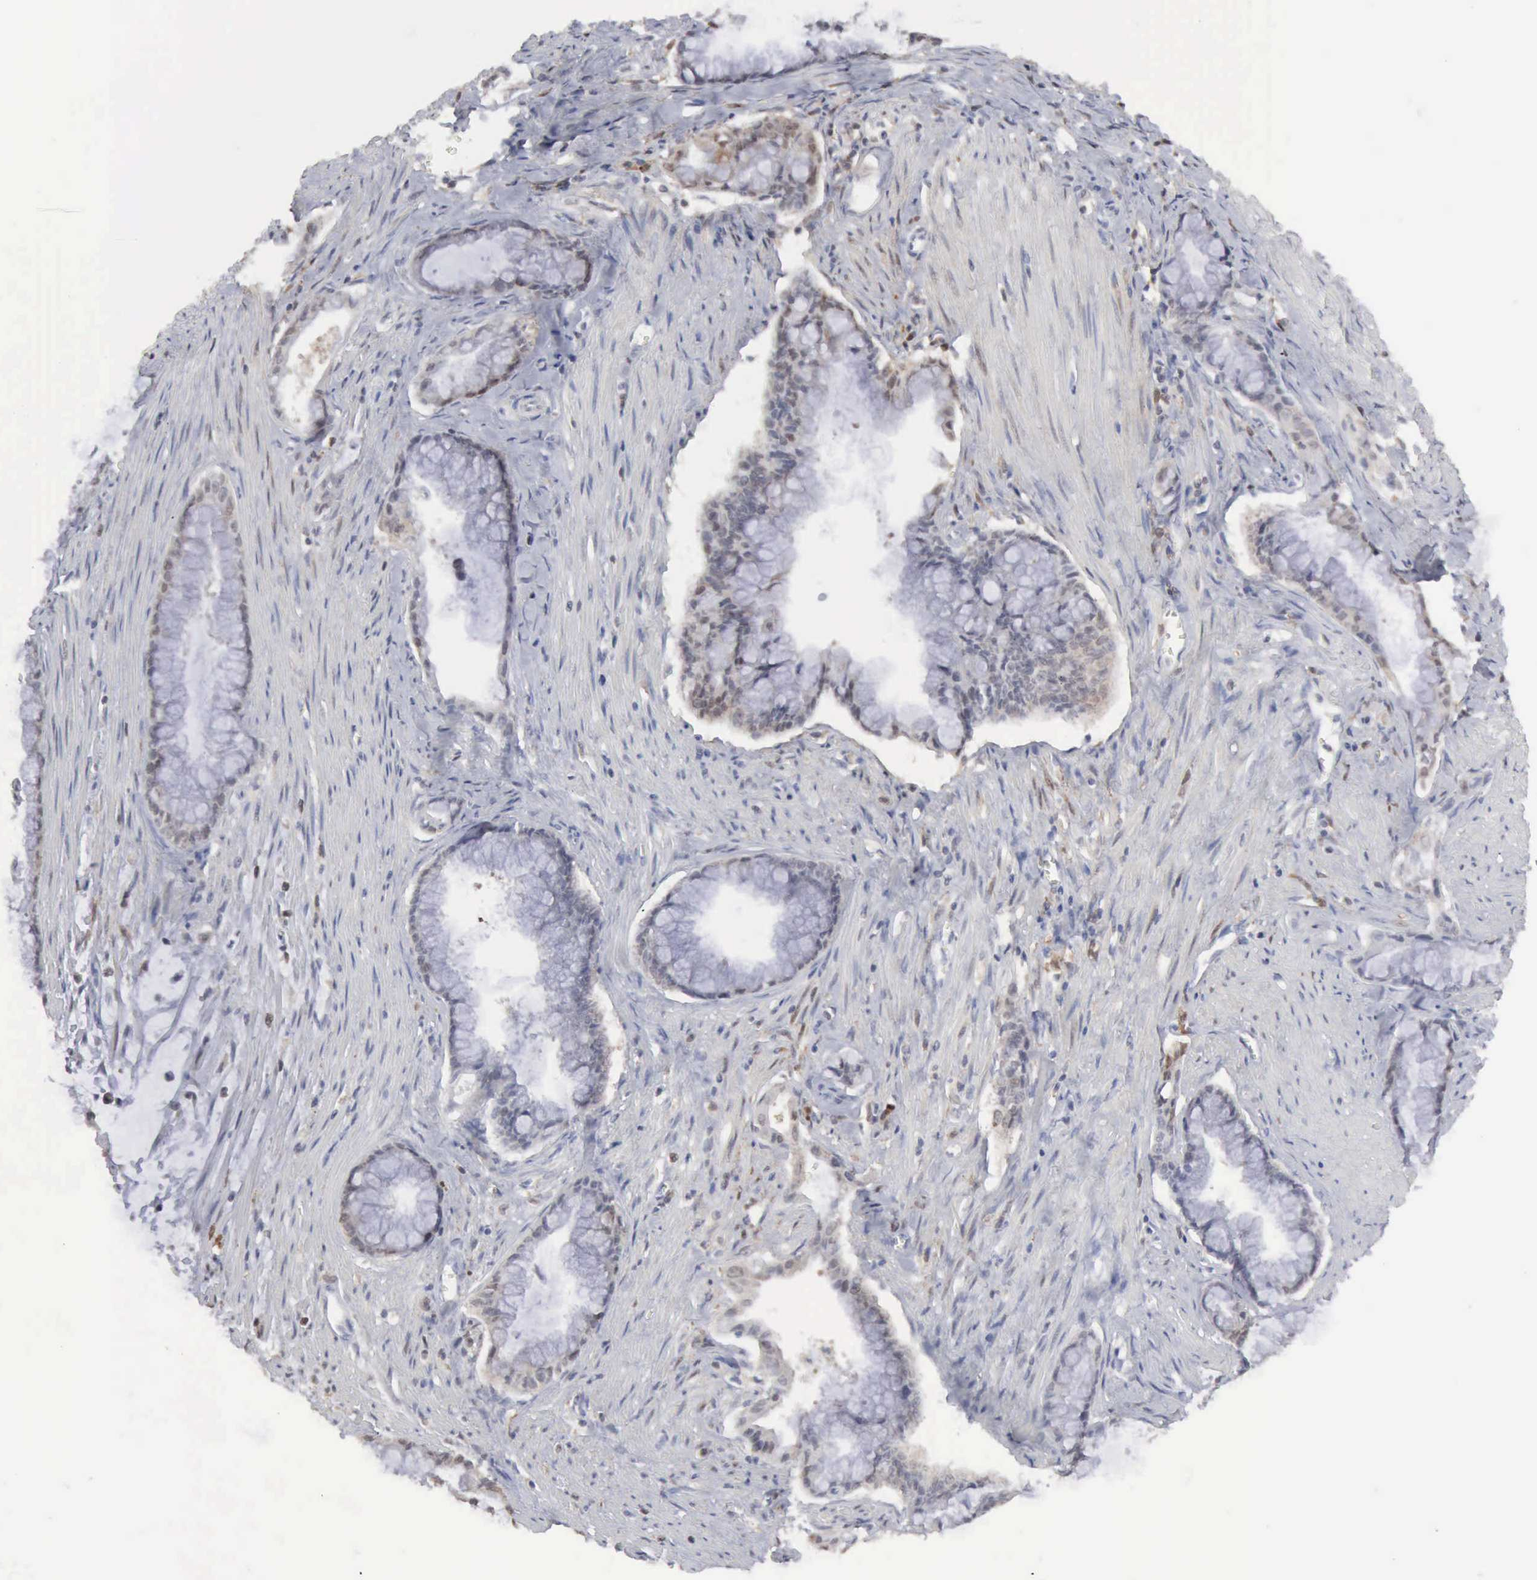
{"staining": {"intensity": "weak", "quantity": "<25%", "location": "nuclear"}, "tissue": "pancreatic cancer", "cell_type": "Tumor cells", "image_type": "cancer", "snomed": [{"axis": "morphology", "description": "Adenocarcinoma, NOS"}, {"axis": "topography", "description": "Pancreas"}], "caption": "Tumor cells show no significant protein positivity in pancreatic cancer (adenocarcinoma).", "gene": "STAT1", "patient": {"sex": "male", "age": 59}}